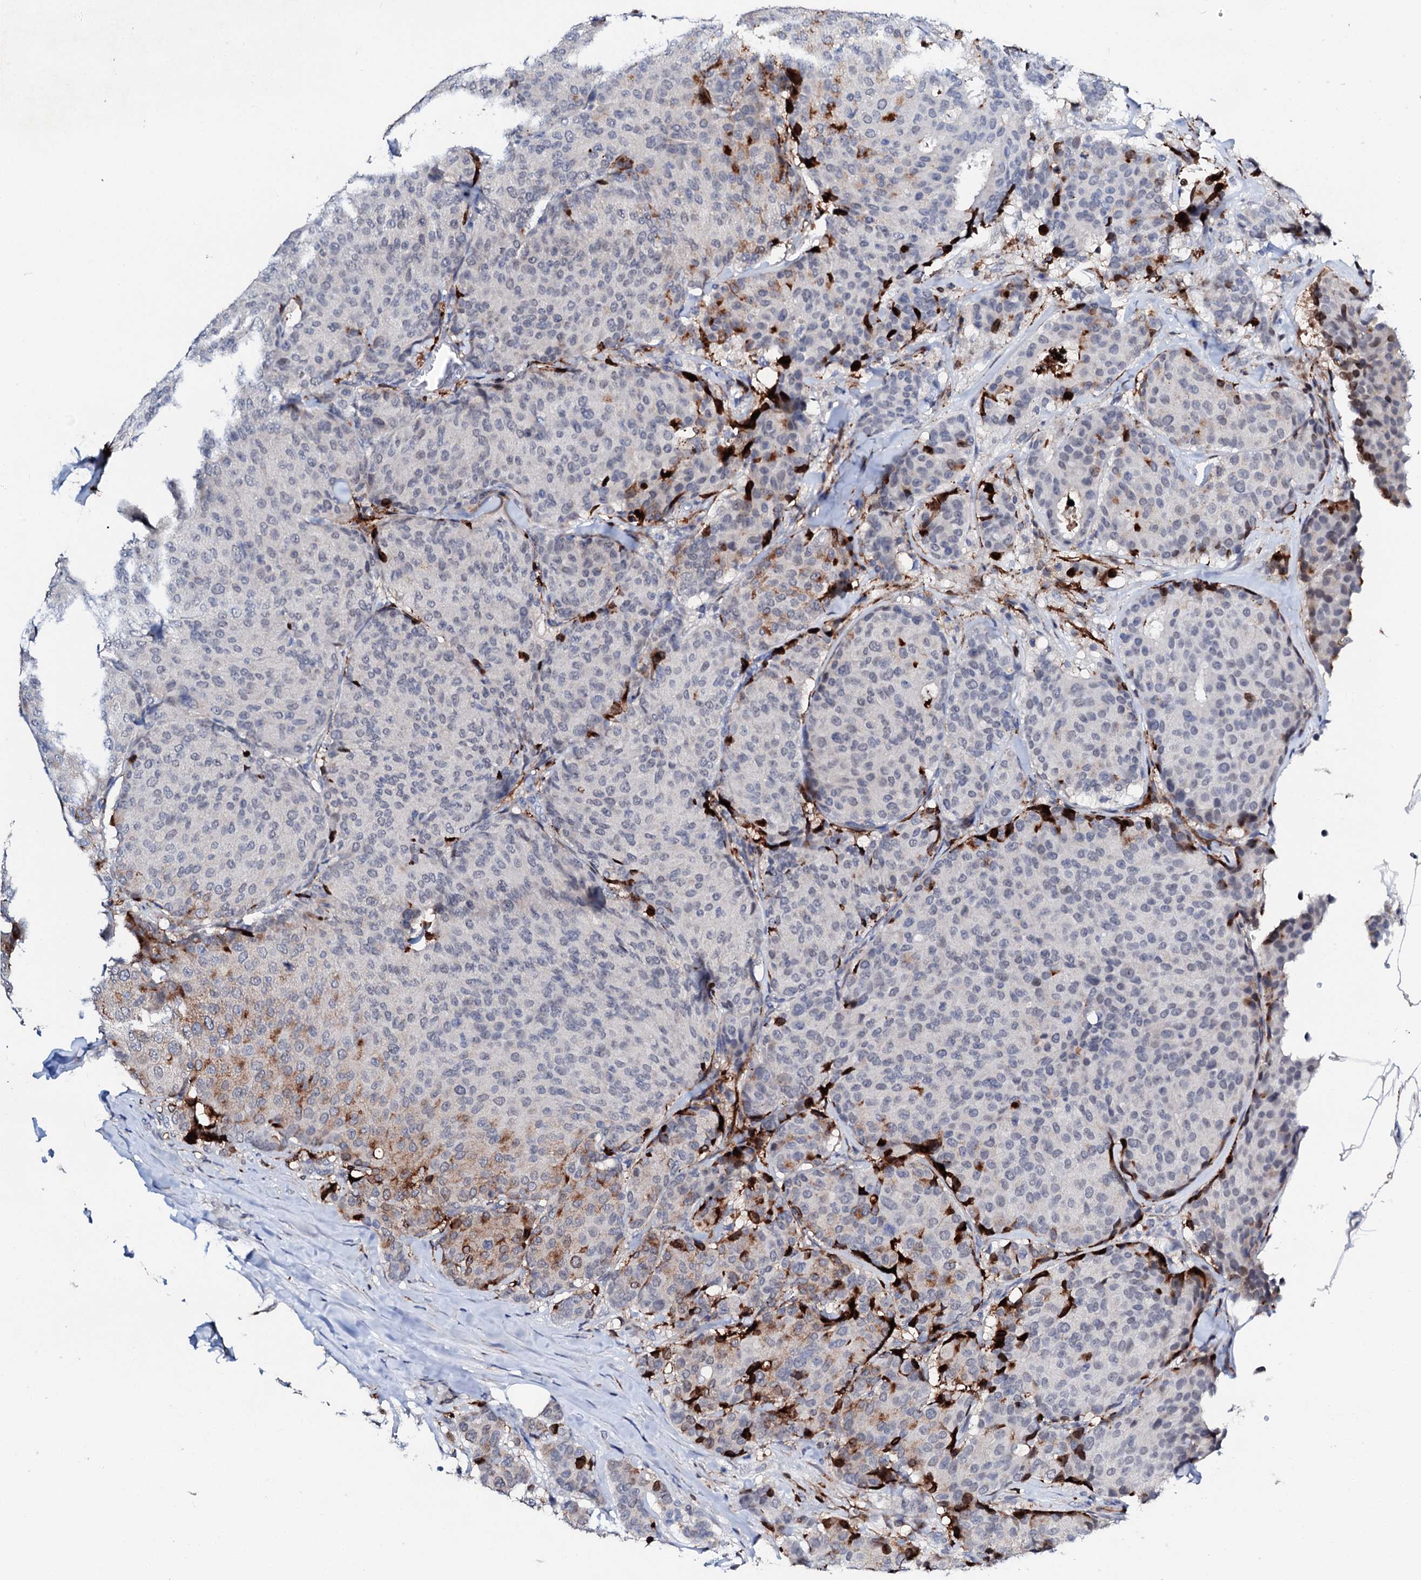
{"staining": {"intensity": "strong", "quantity": "<25%", "location": "cytoplasmic/membranous"}, "tissue": "breast cancer", "cell_type": "Tumor cells", "image_type": "cancer", "snomed": [{"axis": "morphology", "description": "Duct carcinoma"}, {"axis": "topography", "description": "Breast"}], "caption": "A brown stain highlights strong cytoplasmic/membranous expression of a protein in breast cancer tumor cells. The staining was performed using DAB (3,3'-diaminobenzidine) to visualize the protein expression in brown, while the nuclei were stained in blue with hematoxylin (Magnification: 20x).", "gene": "MED13L", "patient": {"sex": "female", "age": 75}}